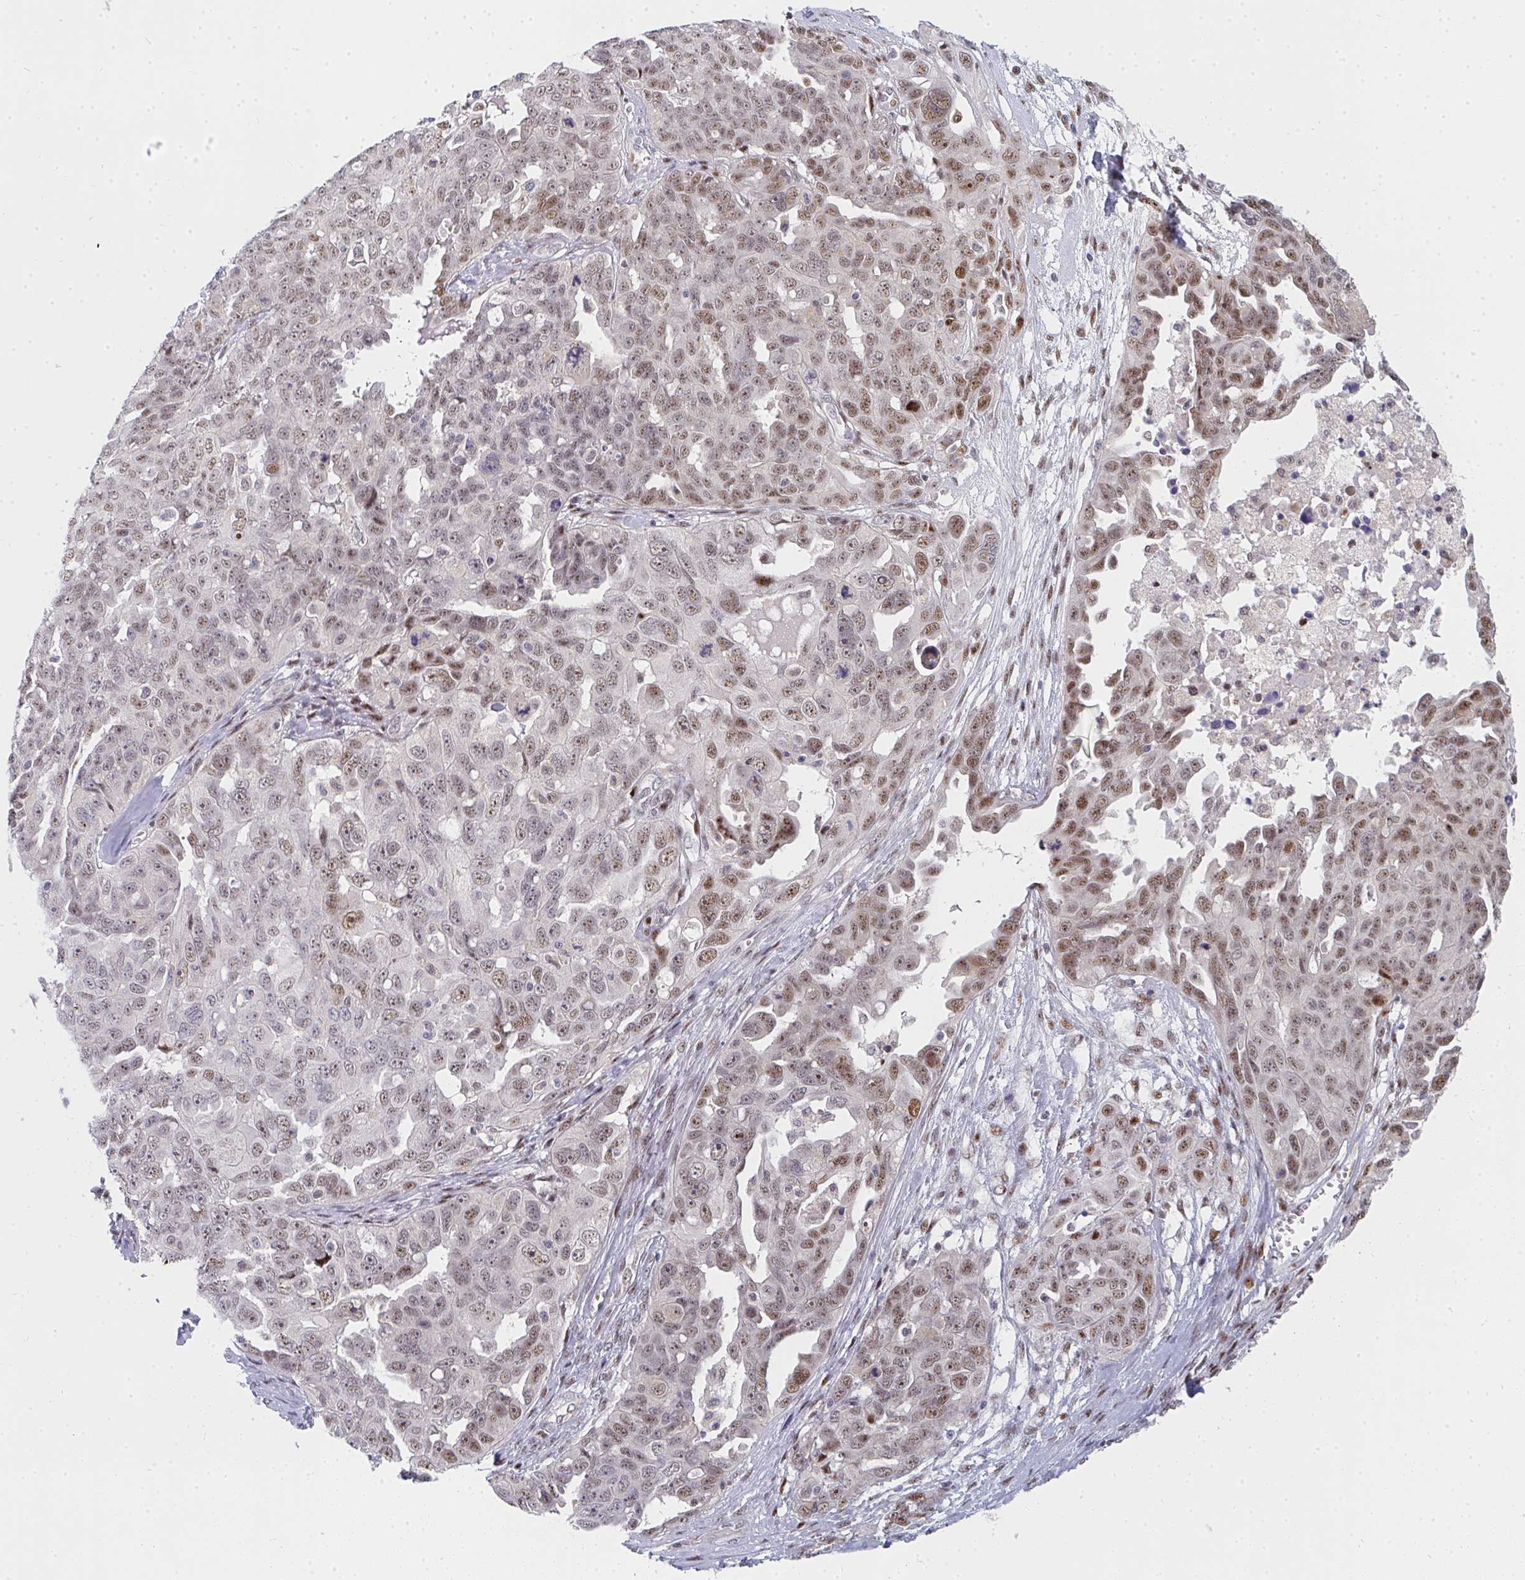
{"staining": {"intensity": "moderate", "quantity": ">75%", "location": "nuclear"}, "tissue": "ovarian cancer", "cell_type": "Tumor cells", "image_type": "cancer", "snomed": [{"axis": "morphology", "description": "Carcinoma, endometroid"}, {"axis": "topography", "description": "Ovary"}], "caption": "Immunohistochemistry (IHC) of ovarian endometroid carcinoma displays medium levels of moderate nuclear expression in about >75% of tumor cells.", "gene": "ZIC3", "patient": {"sex": "female", "age": 70}}